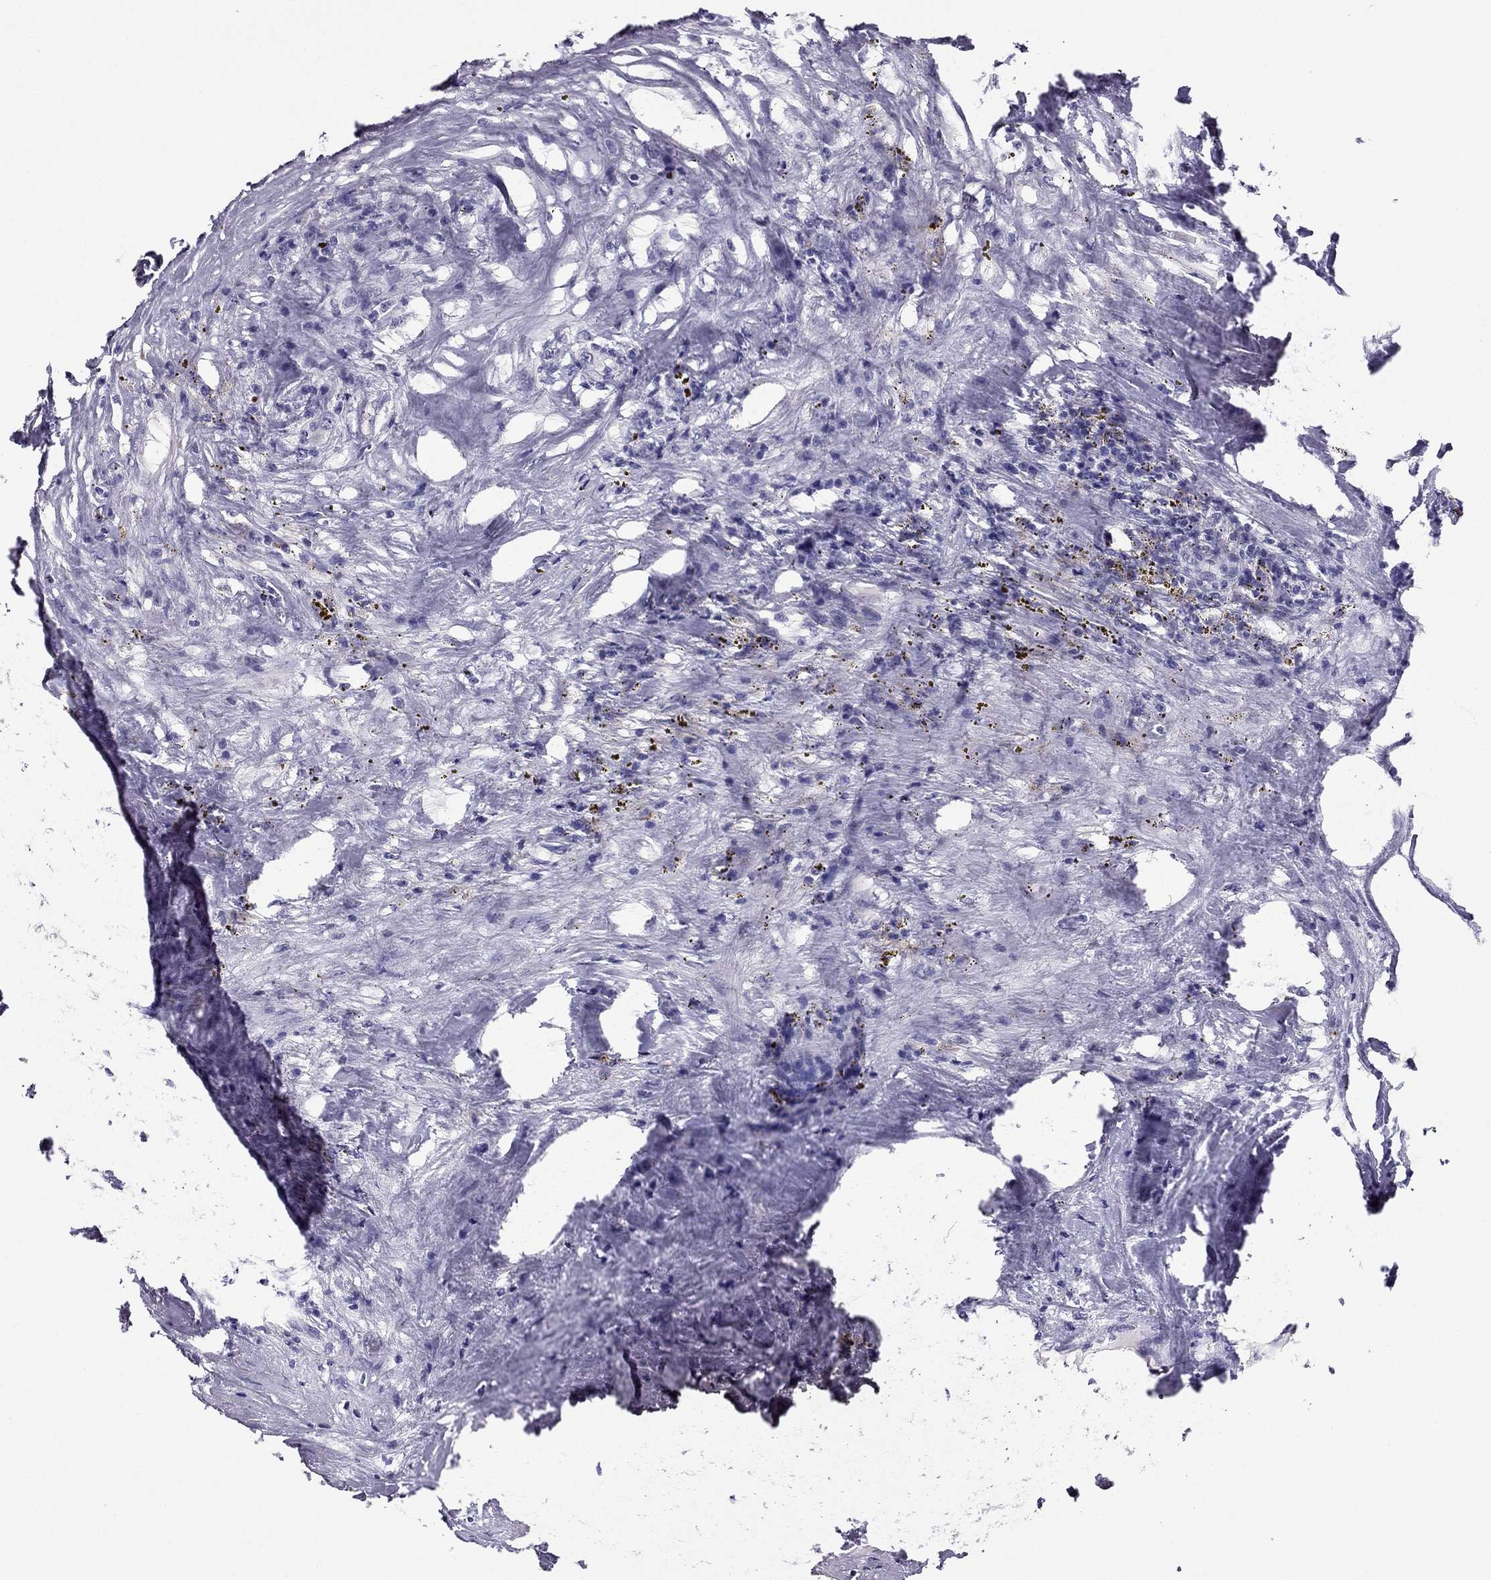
{"staining": {"intensity": "negative", "quantity": "none", "location": "none"}, "tissue": "renal cancer", "cell_type": "Tumor cells", "image_type": "cancer", "snomed": [{"axis": "morphology", "description": "Adenocarcinoma, NOS"}, {"axis": "topography", "description": "Kidney"}], "caption": "Tumor cells are negative for protein expression in human renal cancer (adenocarcinoma).", "gene": "RHO", "patient": {"sex": "female", "age": 67}}